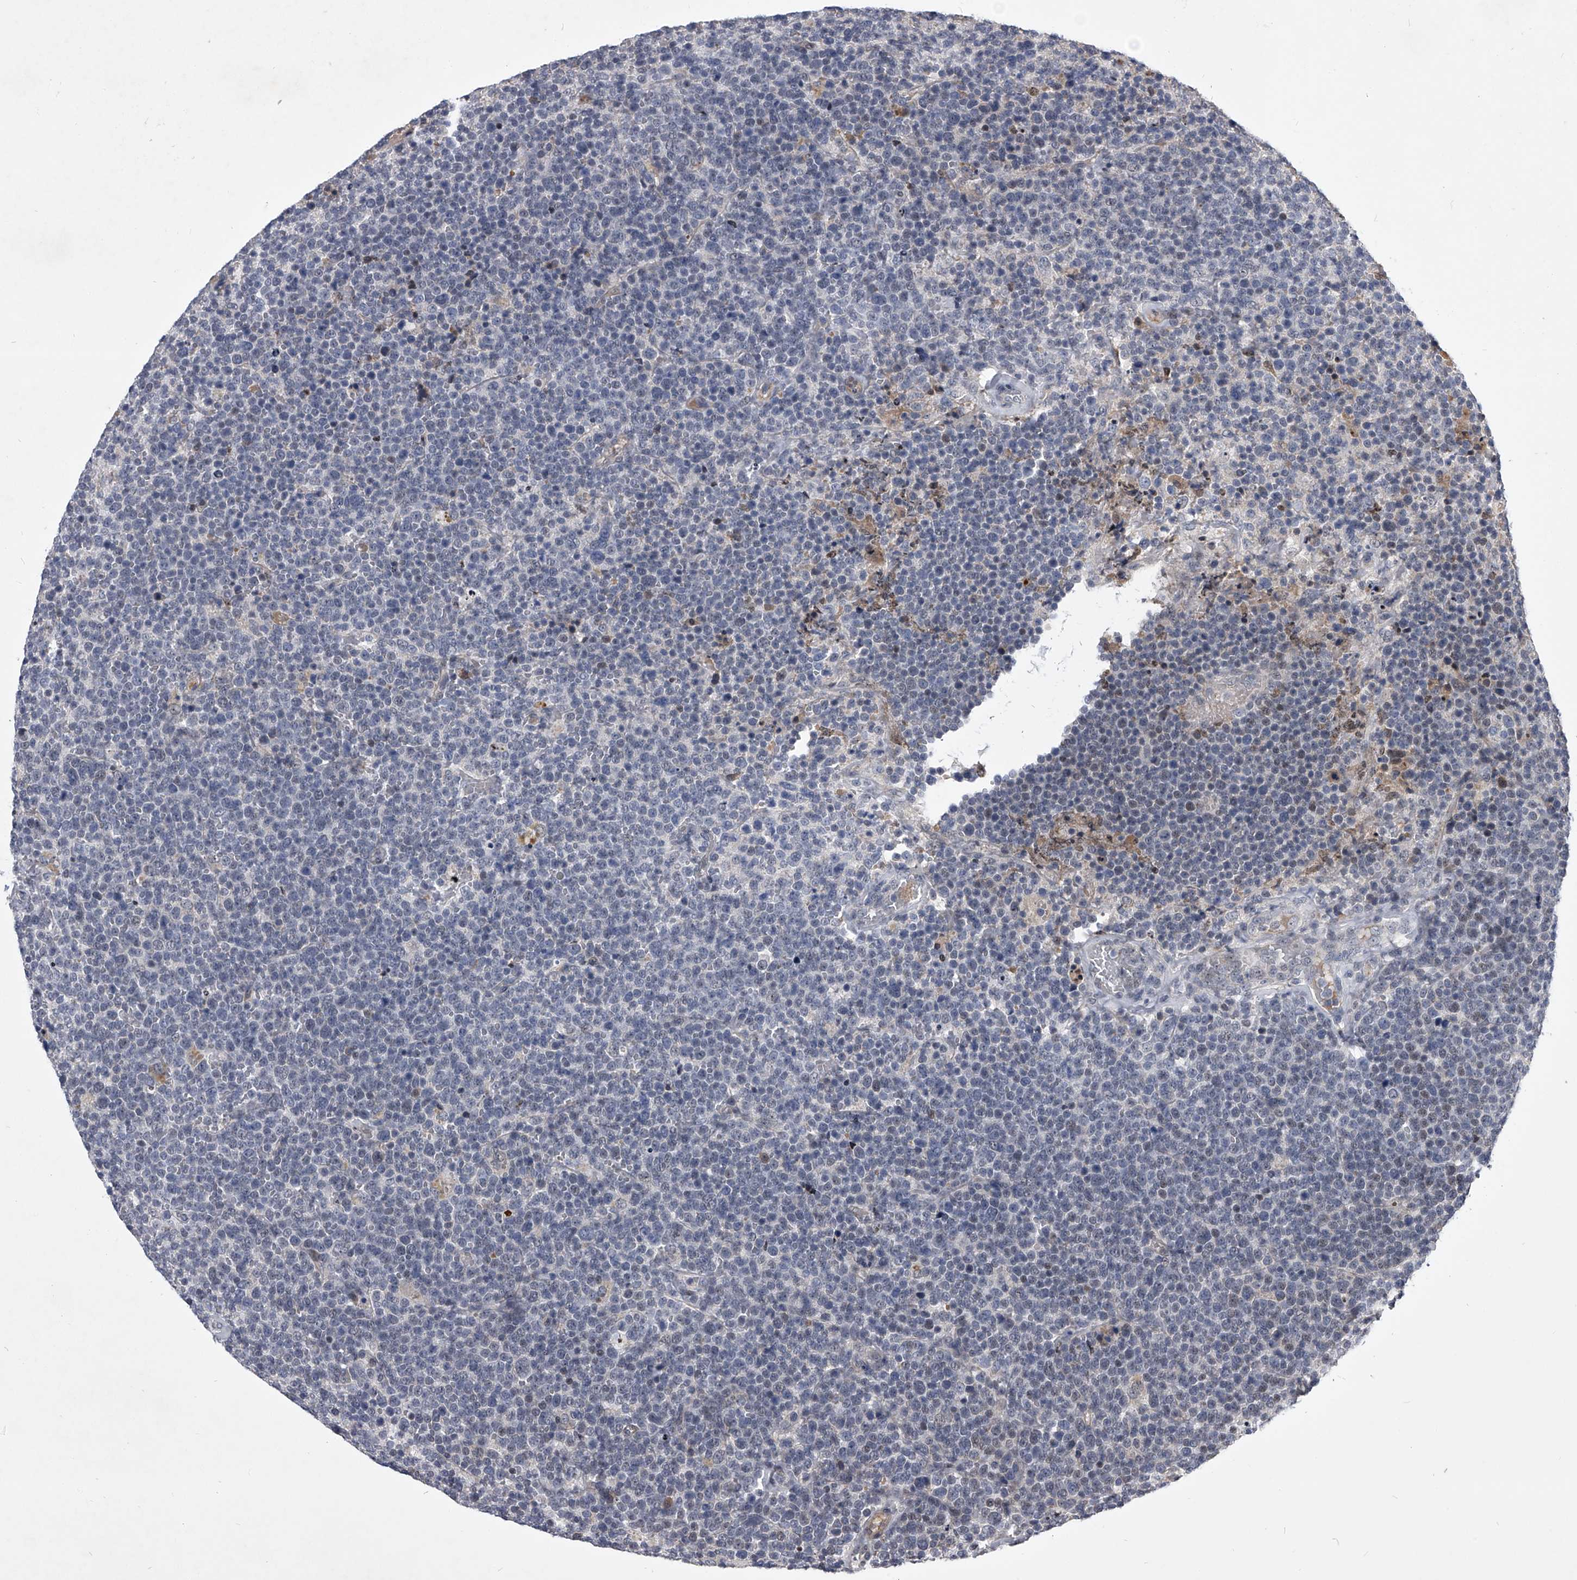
{"staining": {"intensity": "negative", "quantity": "none", "location": "none"}, "tissue": "lymphoma", "cell_type": "Tumor cells", "image_type": "cancer", "snomed": [{"axis": "morphology", "description": "Malignant lymphoma, non-Hodgkin's type, High grade"}, {"axis": "topography", "description": "Lymph node"}], "caption": "High power microscopy histopathology image of an IHC histopathology image of lymphoma, revealing no significant staining in tumor cells.", "gene": "ZNF76", "patient": {"sex": "male", "age": 61}}